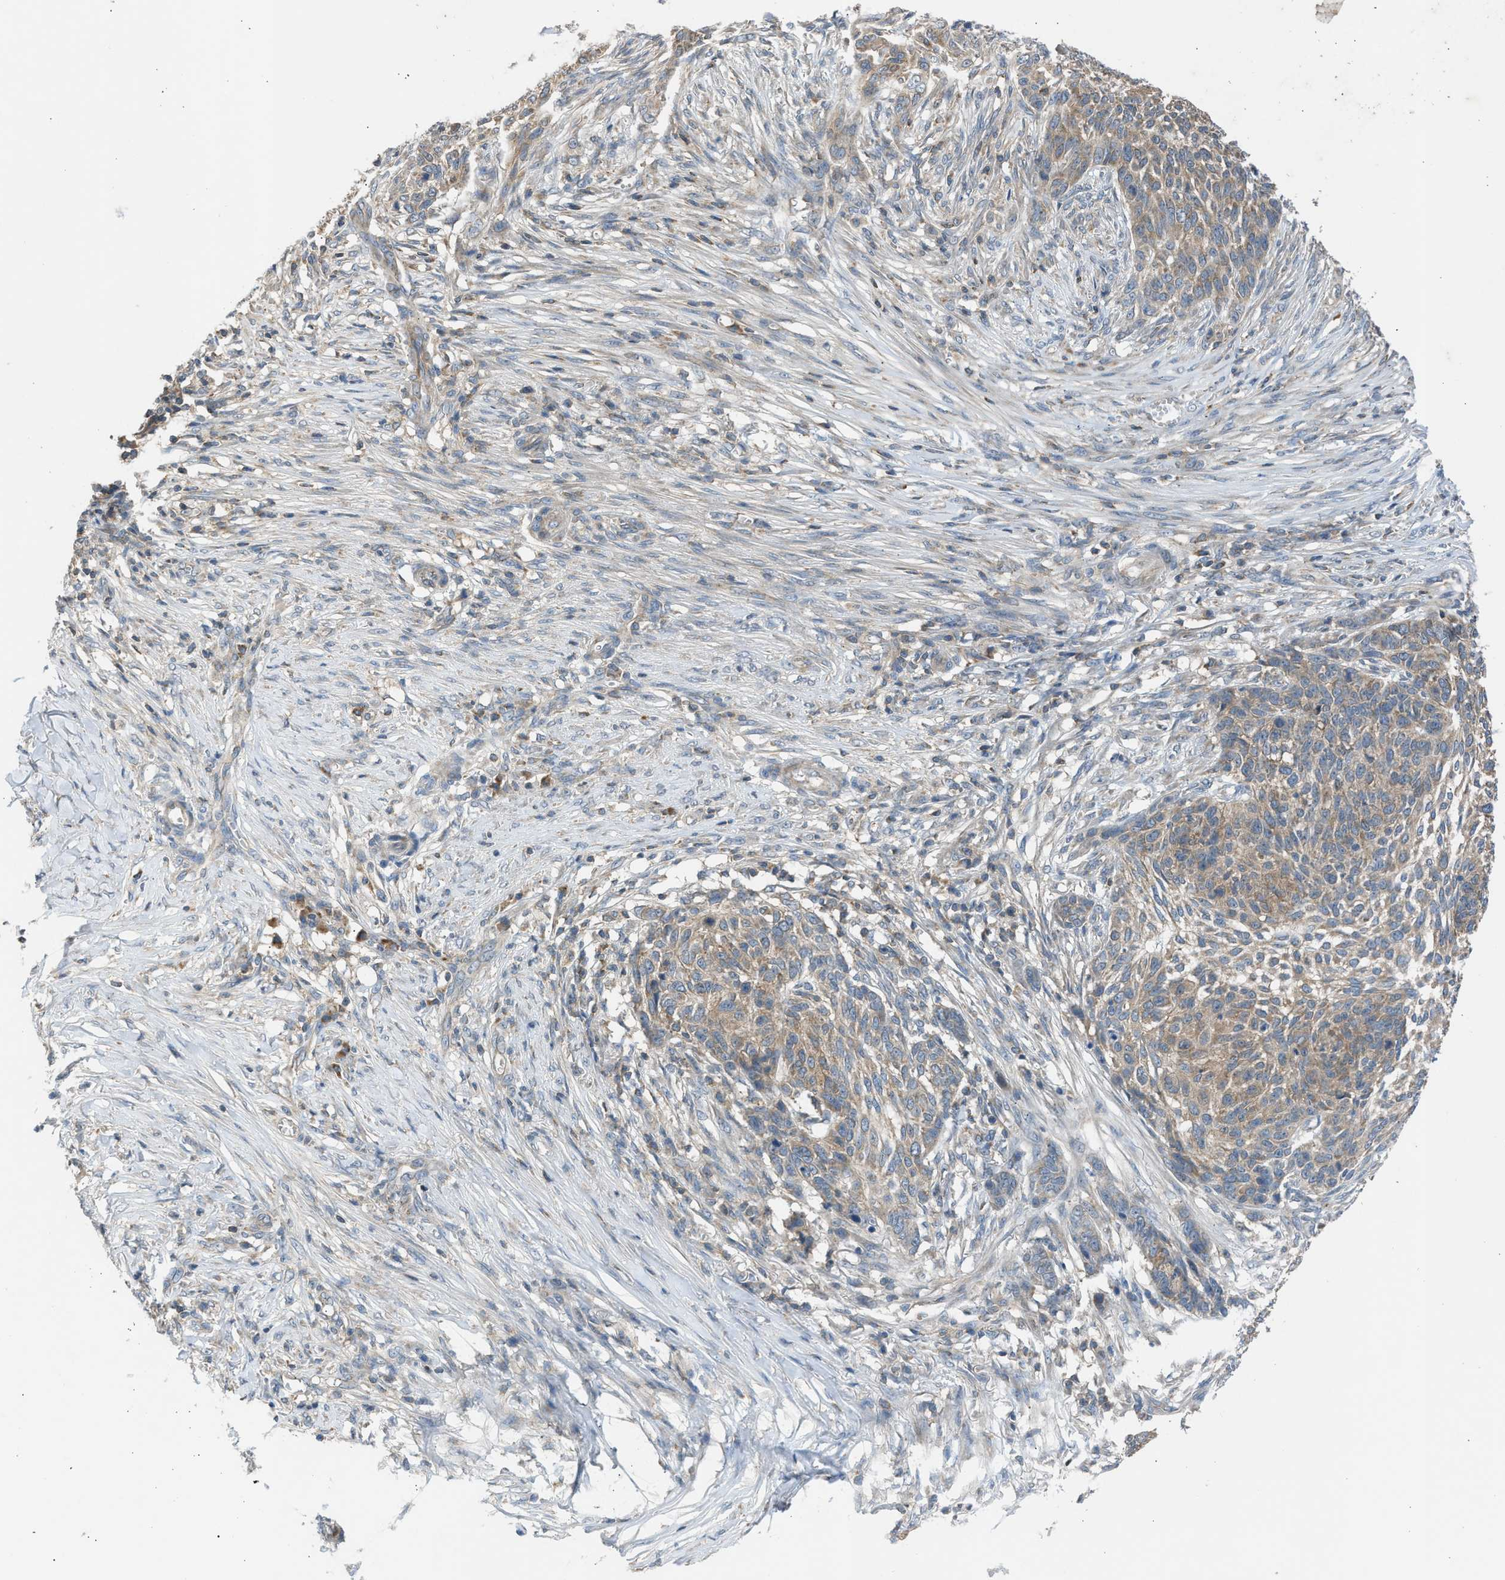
{"staining": {"intensity": "moderate", "quantity": ">75%", "location": "cytoplasmic/membranous"}, "tissue": "skin cancer", "cell_type": "Tumor cells", "image_type": "cancer", "snomed": [{"axis": "morphology", "description": "Basal cell carcinoma"}, {"axis": "topography", "description": "Skin"}], "caption": "DAB (3,3'-diaminobenzidine) immunohistochemical staining of human skin basal cell carcinoma demonstrates moderate cytoplasmic/membranous protein positivity in about >75% of tumor cells.", "gene": "CYP1A1", "patient": {"sex": "male", "age": 85}}